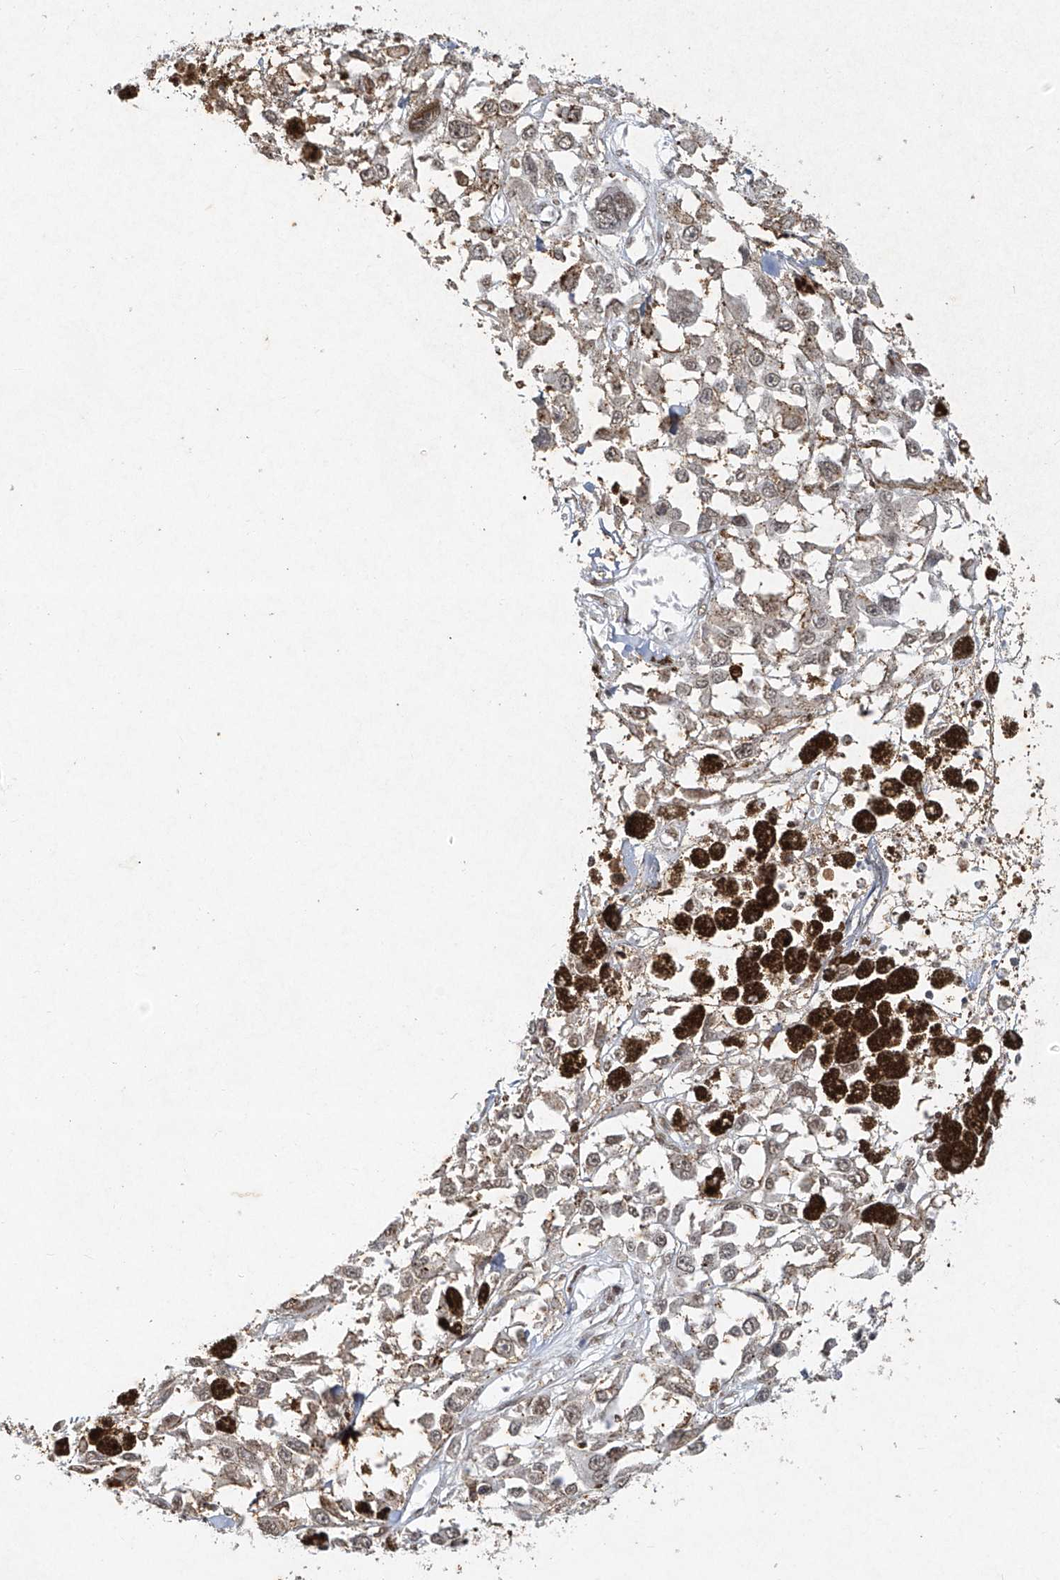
{"staining": {"intensity": "weak", "quantity": "<25%", "location": "cytoplasmic/membranous"}, "tissue": "melanoma", "cell_type": "Tumor cells", "image_type": "cancer", "snomed": [{"axis": "morphology", "description": "Malignant melanoma, Metastatic site"}, {"axis": "topography", "description": "Lymph node"}], "caption": "Malignant melanoma (metastatic site) stained for a protein using IHC reveals no positivity tumor cells.", "gene": "ATRIP", "patient": {"sex": "male", "age": 59}}